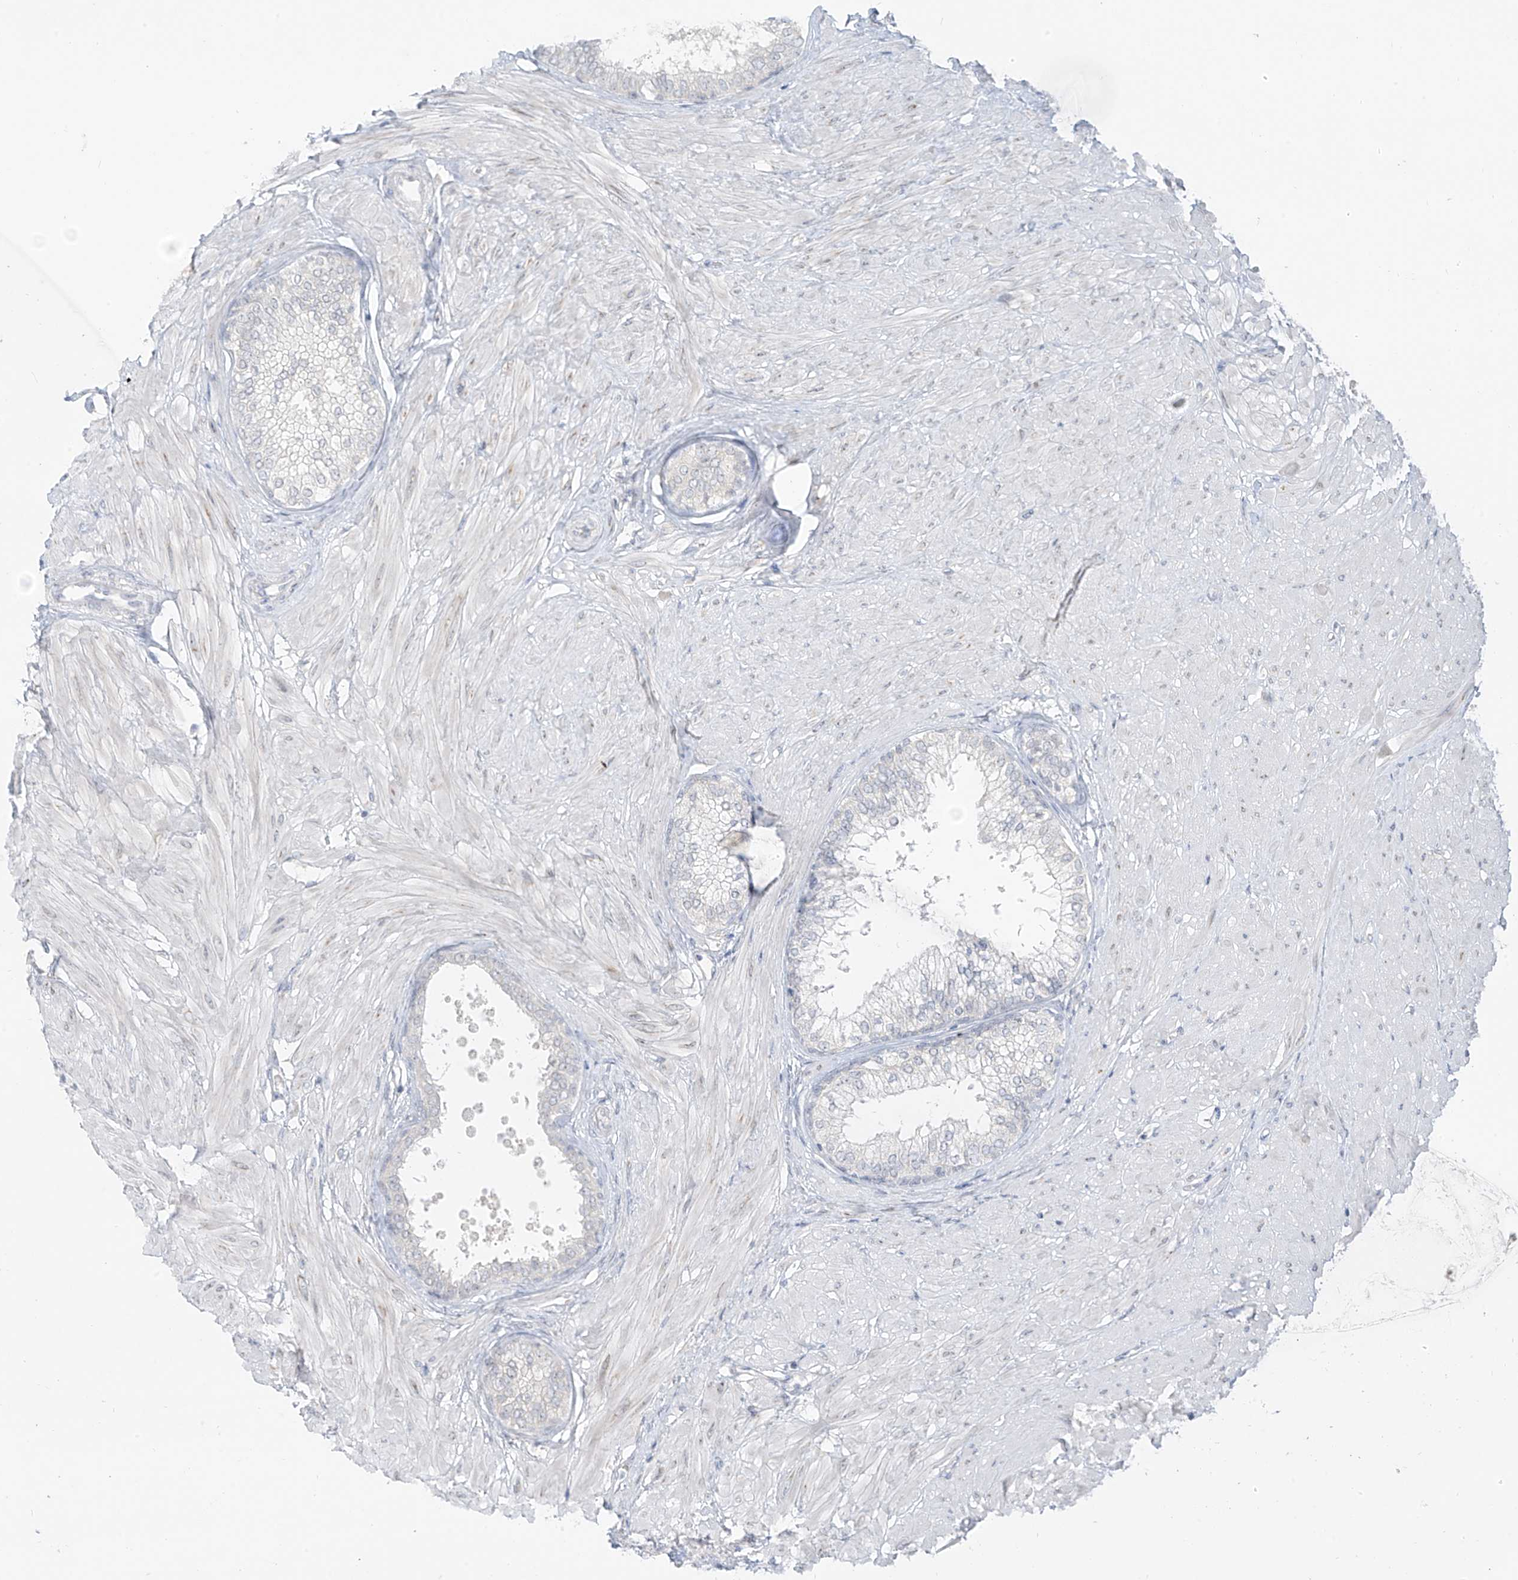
{"staining": {"intensity": "negative", "quantity": "none", "location": "none"}, "tissue": "prostate", "cell_type": "Glandular cells", "image_type": "normal", "snomed": [{"axis": "morphology", "description": "Normal tissue, NOS"}, {"axis": "topography", "description": "Prostate"}], "caption": "Immunohistochemistry (IHC) photomicrograph of normal prostate stained for a protein (brown), which shows no expression in glandular cells. The staining was performed using DAB (3,3'-diaminobenzidine) to visualize the protein expression in brown, while the nuclei were stained in blue with hematoxylin (Magnification: 20x).", "gene": "C2orf42", "patient": {"sex": "male", "age": 48}}